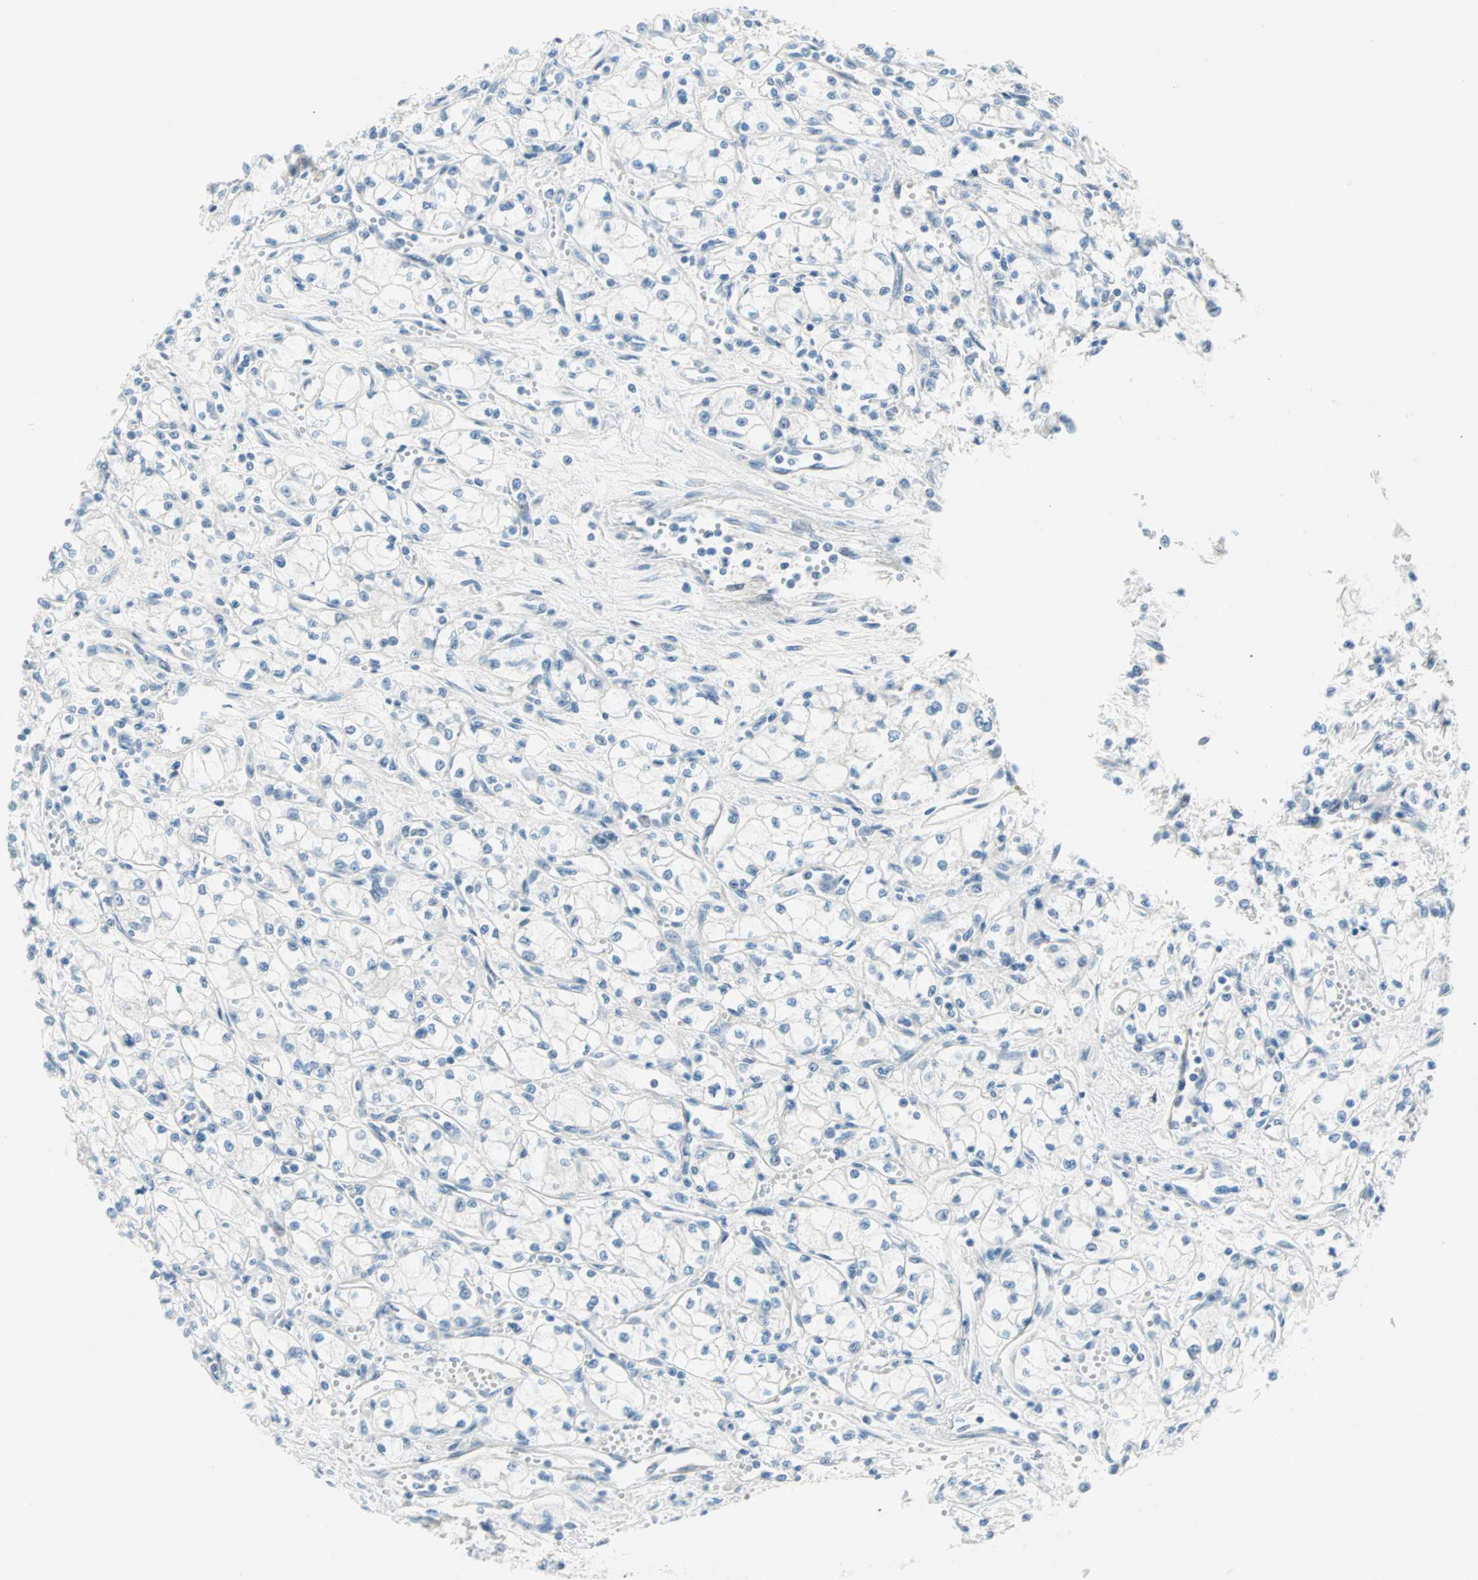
{"staining": {"intensity": "negative", "quantity": "none", "location": "none"}, "tissue": "renal cancer", "cell_type": "Tumor cells", "image_type": "cancer", "snomed": [{"axis": "morphology", "description": "Normal tissue, NOS"}, {"axis": "morphology", "description": "Adenocarcinoma, NOS"}, {"axis": "topography", "description": "Kidney"}], "caption": "A high-resolution image shows immunohistochemistry (IHC) staining of renal cancer (adenocarcinoma), which shows no significant positivity in tumor cells.", "gene": "TMEM163", "patient": {"sex": "male", "age": 59}}